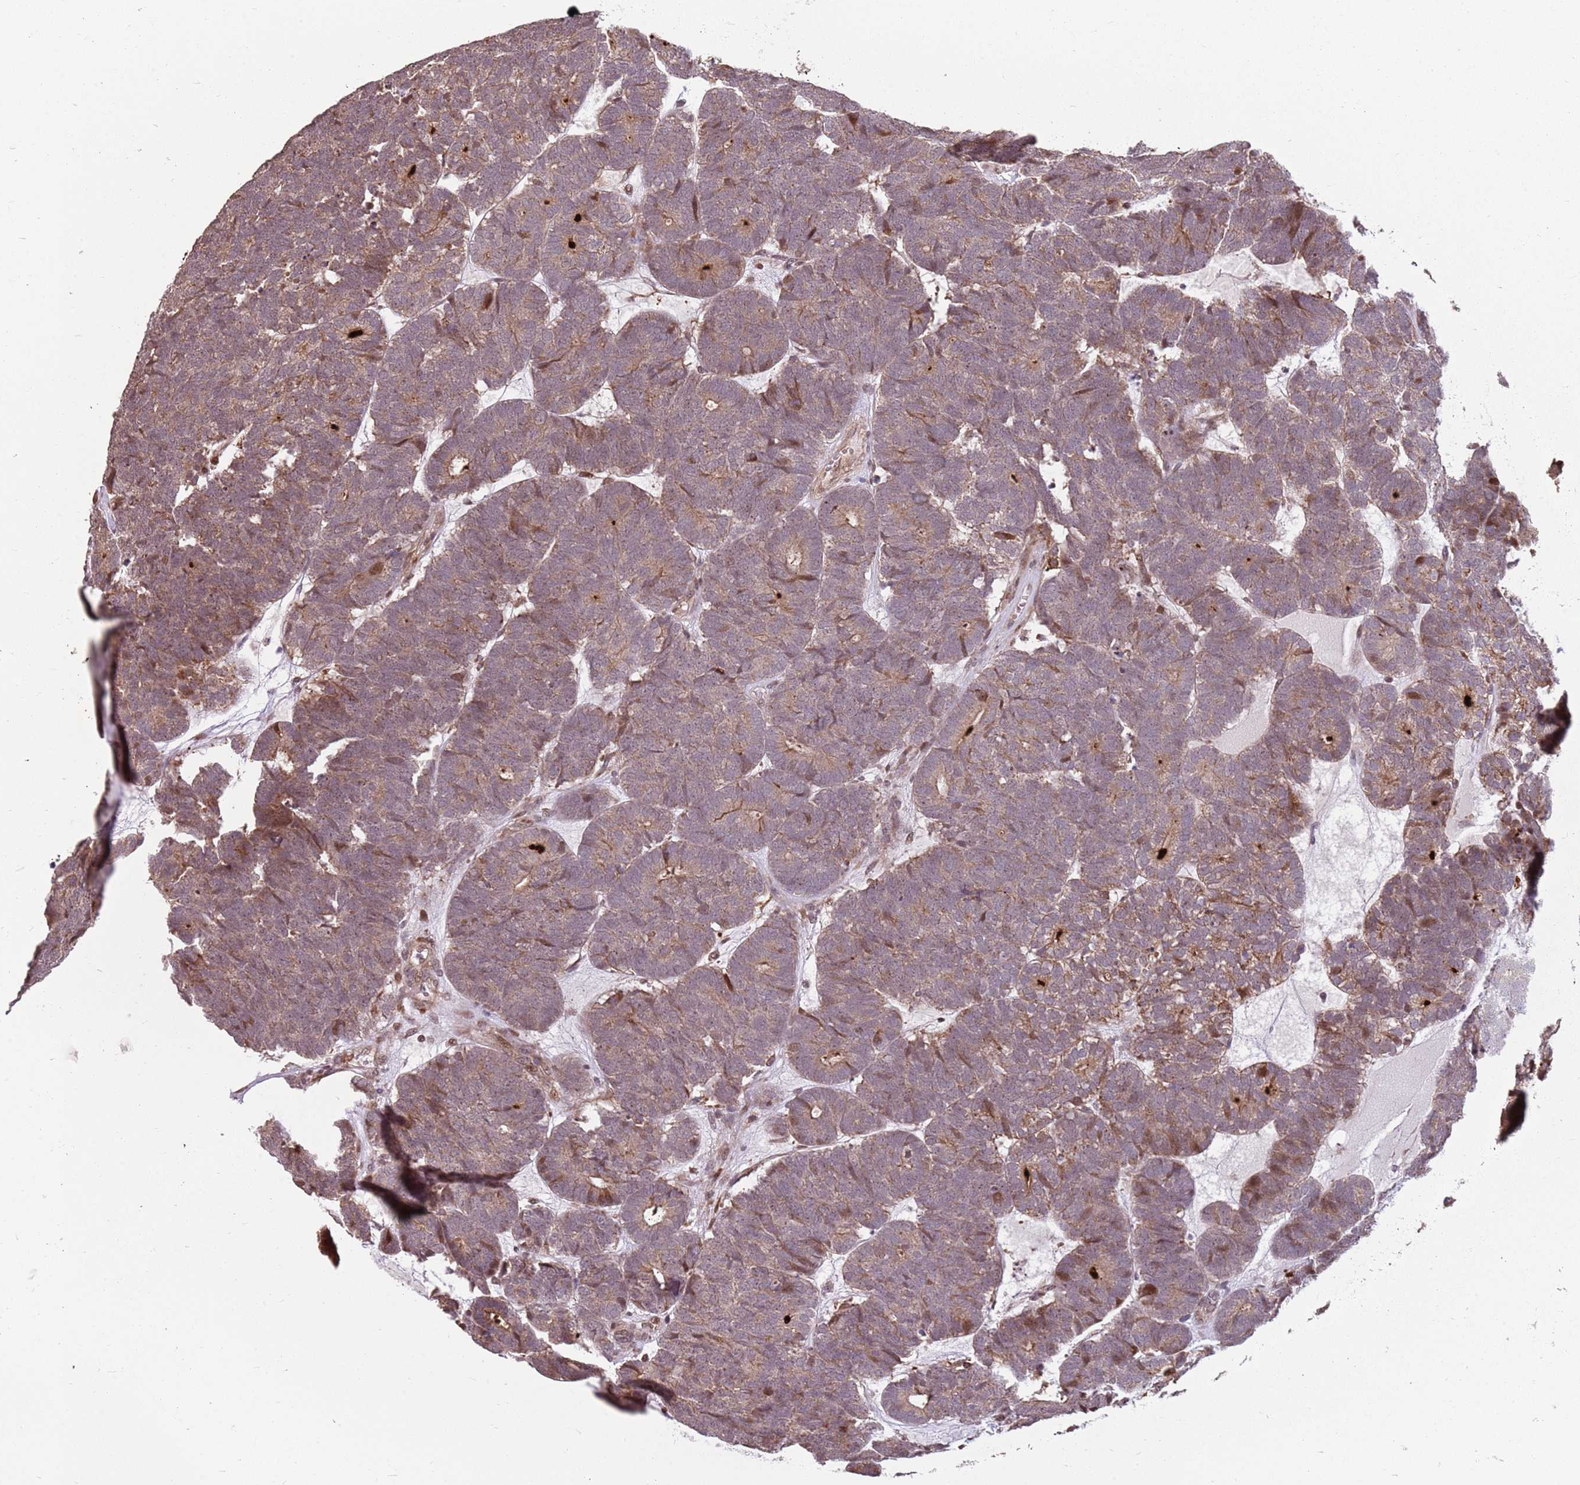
{"staining": {"intensity": "weak", "quantity": ">75%", "location": "cytoplasmic/membranous"}, "tissue": "head and neck cancer", "cell_type": "Tumor cells", "image_type": "cancer", "snomed": [{"axis": "morphology", "description": "Adenocarcinoma, NOS"}, {"axis": "topography", "description": "Head-Neck"}], "caption": "This image demonstrates IHC staining of head and neck cancer, with low weak cytoplasmic/membranous positivity in about >75% of tumor cells.", "gene": "CHURC1", "patient": {"sex": "female", "age": 81}}